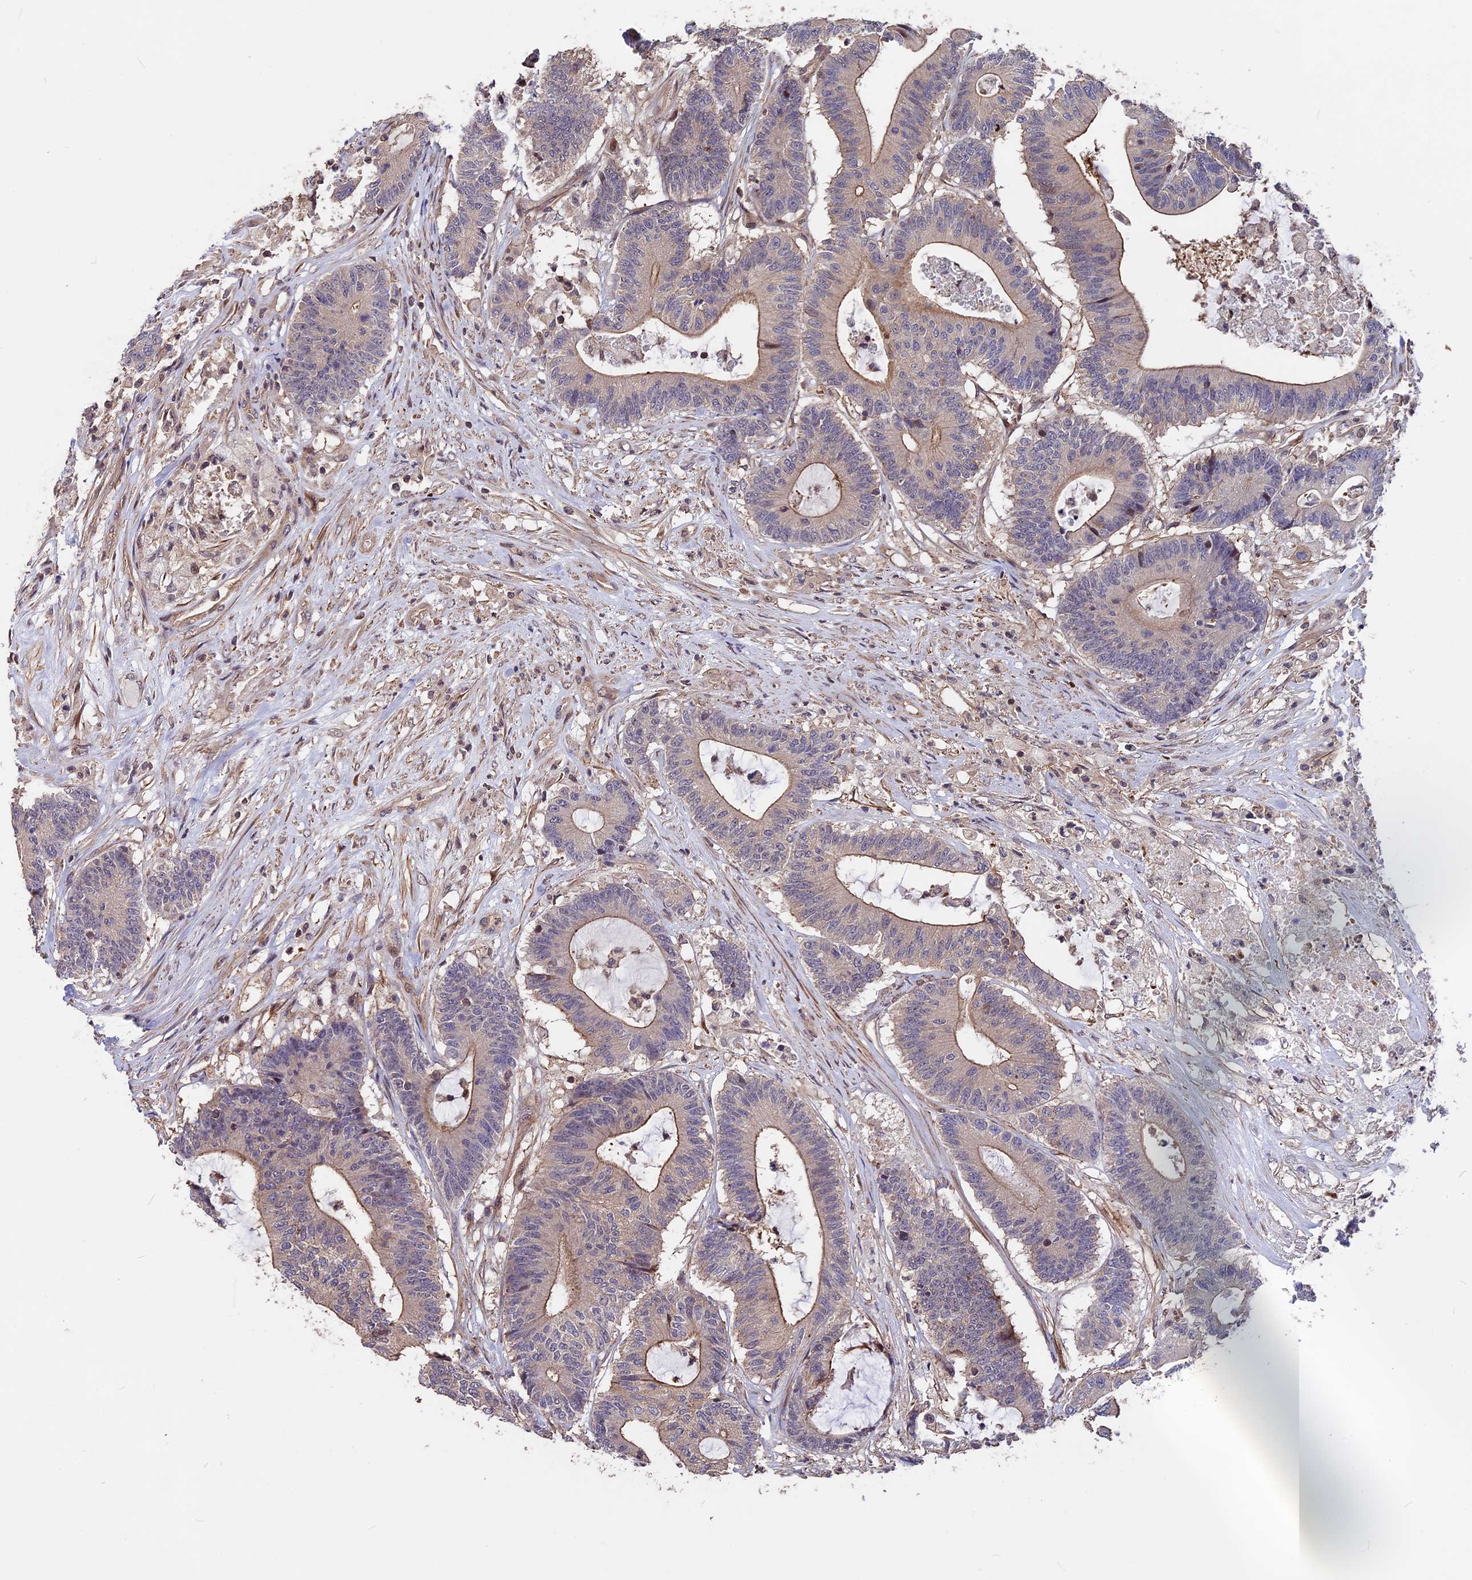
{"staining": {"intensity": "moderate", "quantity": "25%-75%", "location": "cytoplasmic/membranous"}, "tissue": "colorectal cancer", "cell_type": "Tumor cells", "image_type": "cancer", "snomed": [{"axis": "morphology", "description": "Adenocarcinoma, NOS"}, {"axis": "topography", "description": "Colon"}], "caption": "Moderate cytoplasmic/membranous expression is appreciated in about 25%-75% of tumor cells in colorectal adenocarcinoma.", "gene": "ZC3H10", "patient": {"sex": "female", "age": 84}}